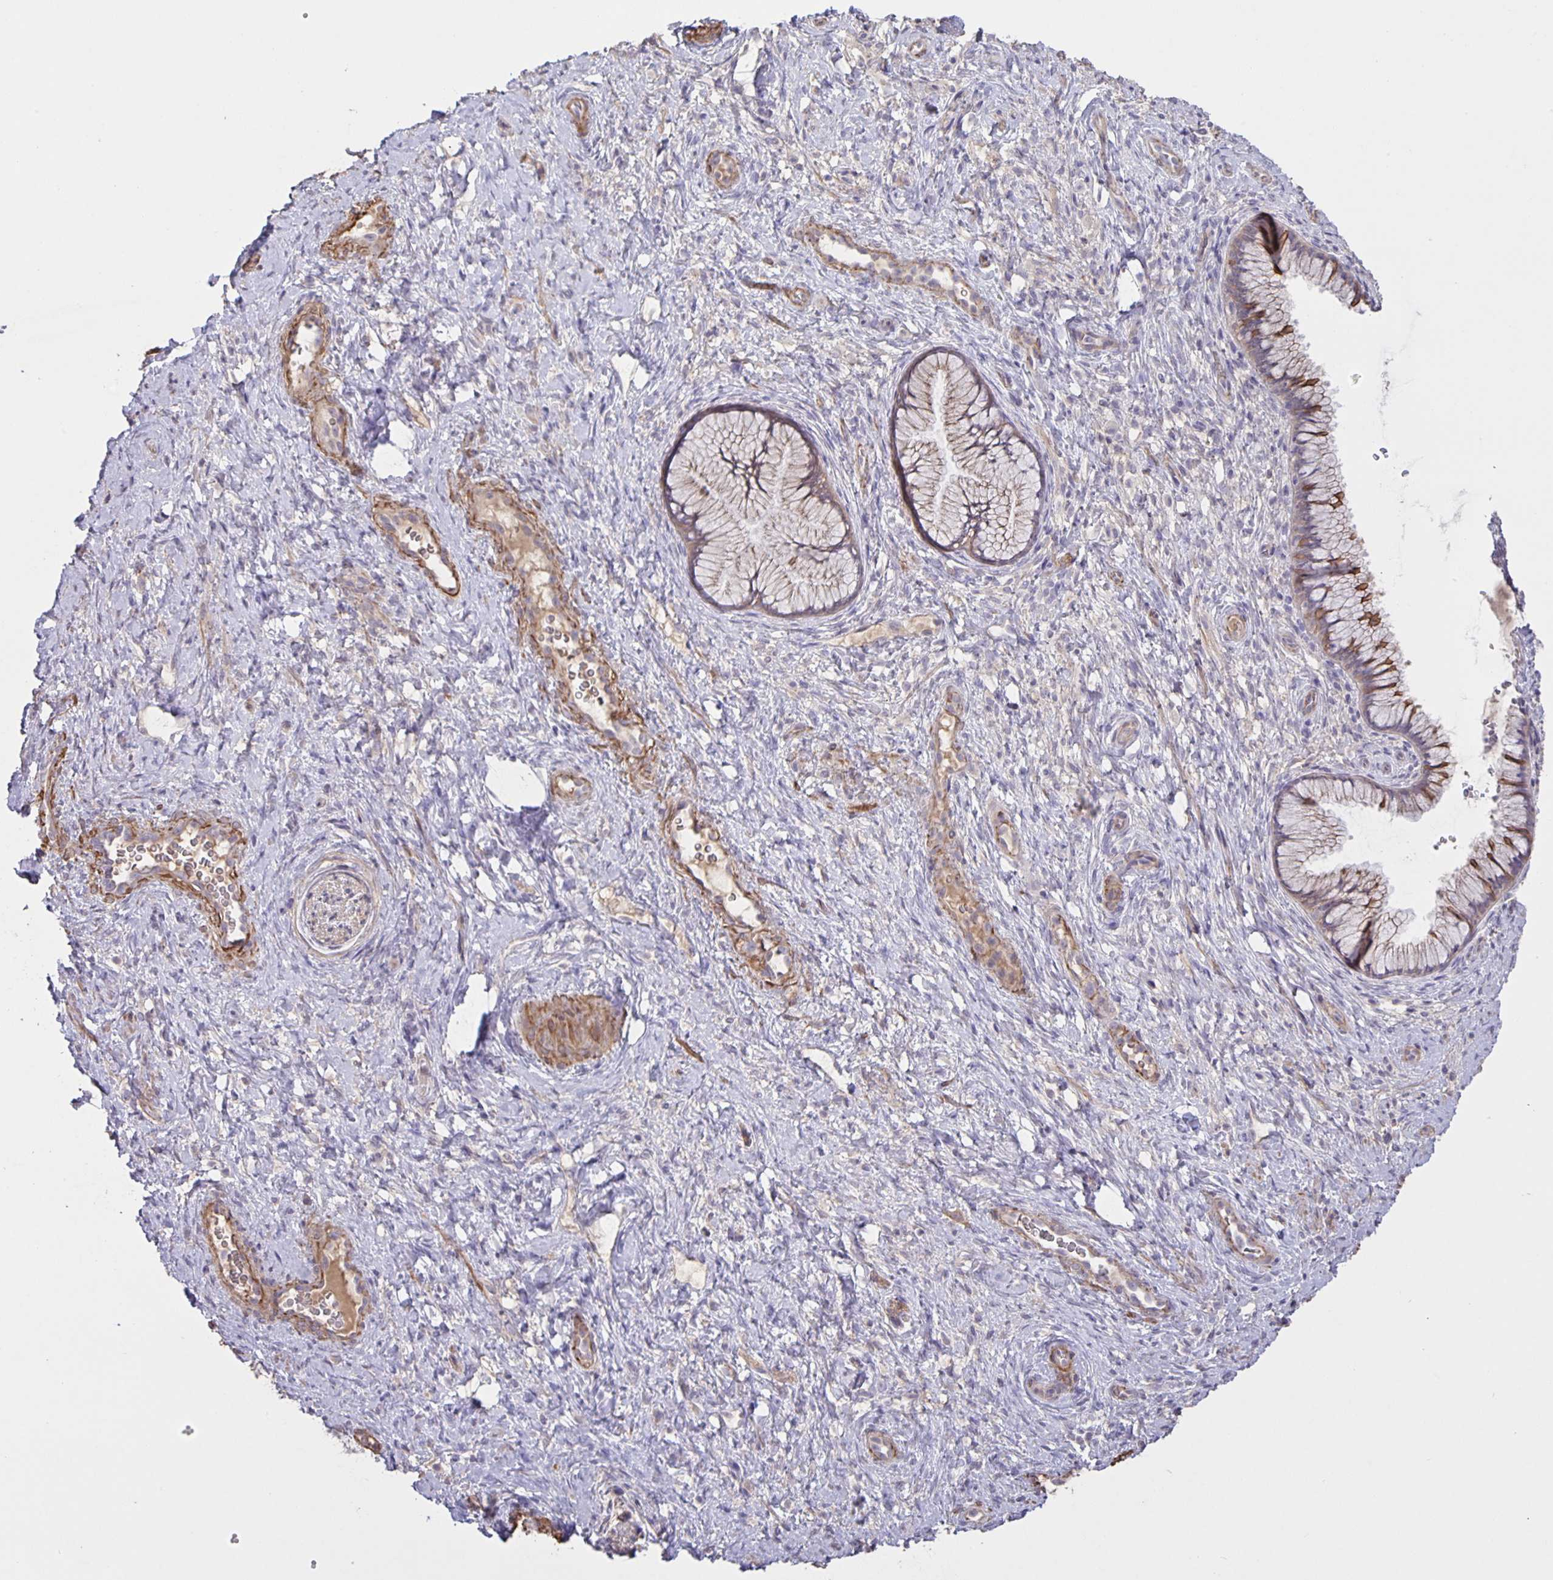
{"staining": {"intensity": "weak", "quantity": ">75%", "location": "cytoplasmic/membranous"}, "tissue": "cervix", "cell_type": "Glandular cells", "image_type": "normal", "snomed": [{"axis": "morphology", "description": "Normal tissue, NOS"}, {"axis": "topography", "description": "Cervix"}], "caption": "The histopathology image exhibits staining of unremarkable cervix, revealing weak cytoplasmic/membranous protein expression (brown color) within glandular cells.", "gene": "SRCIN1", "patient": {"sex": "female", "age": 34}}